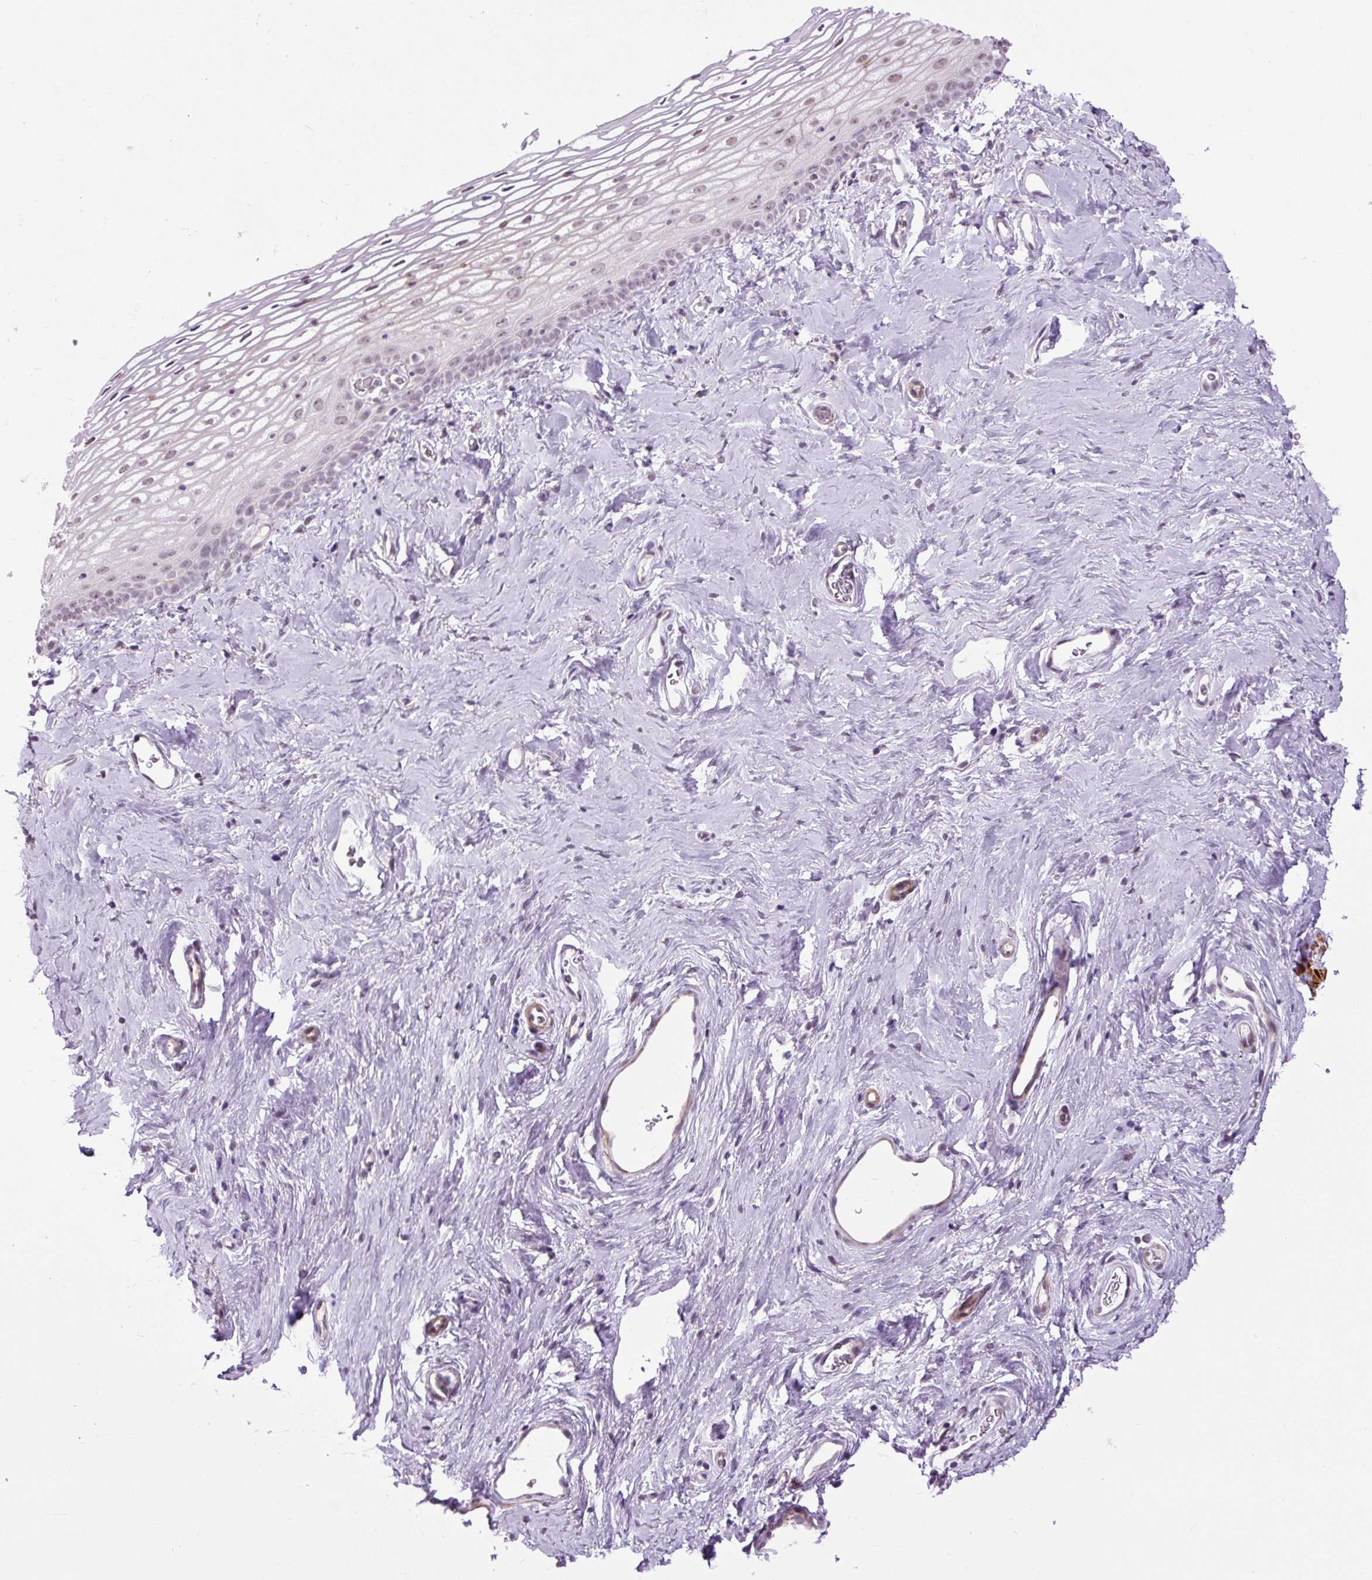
{"staining": {"intensity": "weak", "quantity": "<25%", "location": "nuclear"}, "tissue": "vagina", "cell_type": "Squamous epithelial cells", "image_type": "normal", "snomed": [{"axis": "morphology", "description": "Normal tissue, NOS"}, {"axis": "morphology", "description": "Adenocarcinoma, NOS"}, {"axis": "topography", "description": "Rectum"}, {"axis": "topography", "description": "Vagina"}, {"axis": "topography", "description": "Peripheral nerve tissue"}], "caption": "Vagina was stained to show a protein in brown. There is no significant expression in squamous epithelial cells.", "gene": "ZNF197", "patient": {"sex": "female", "age": 71}}